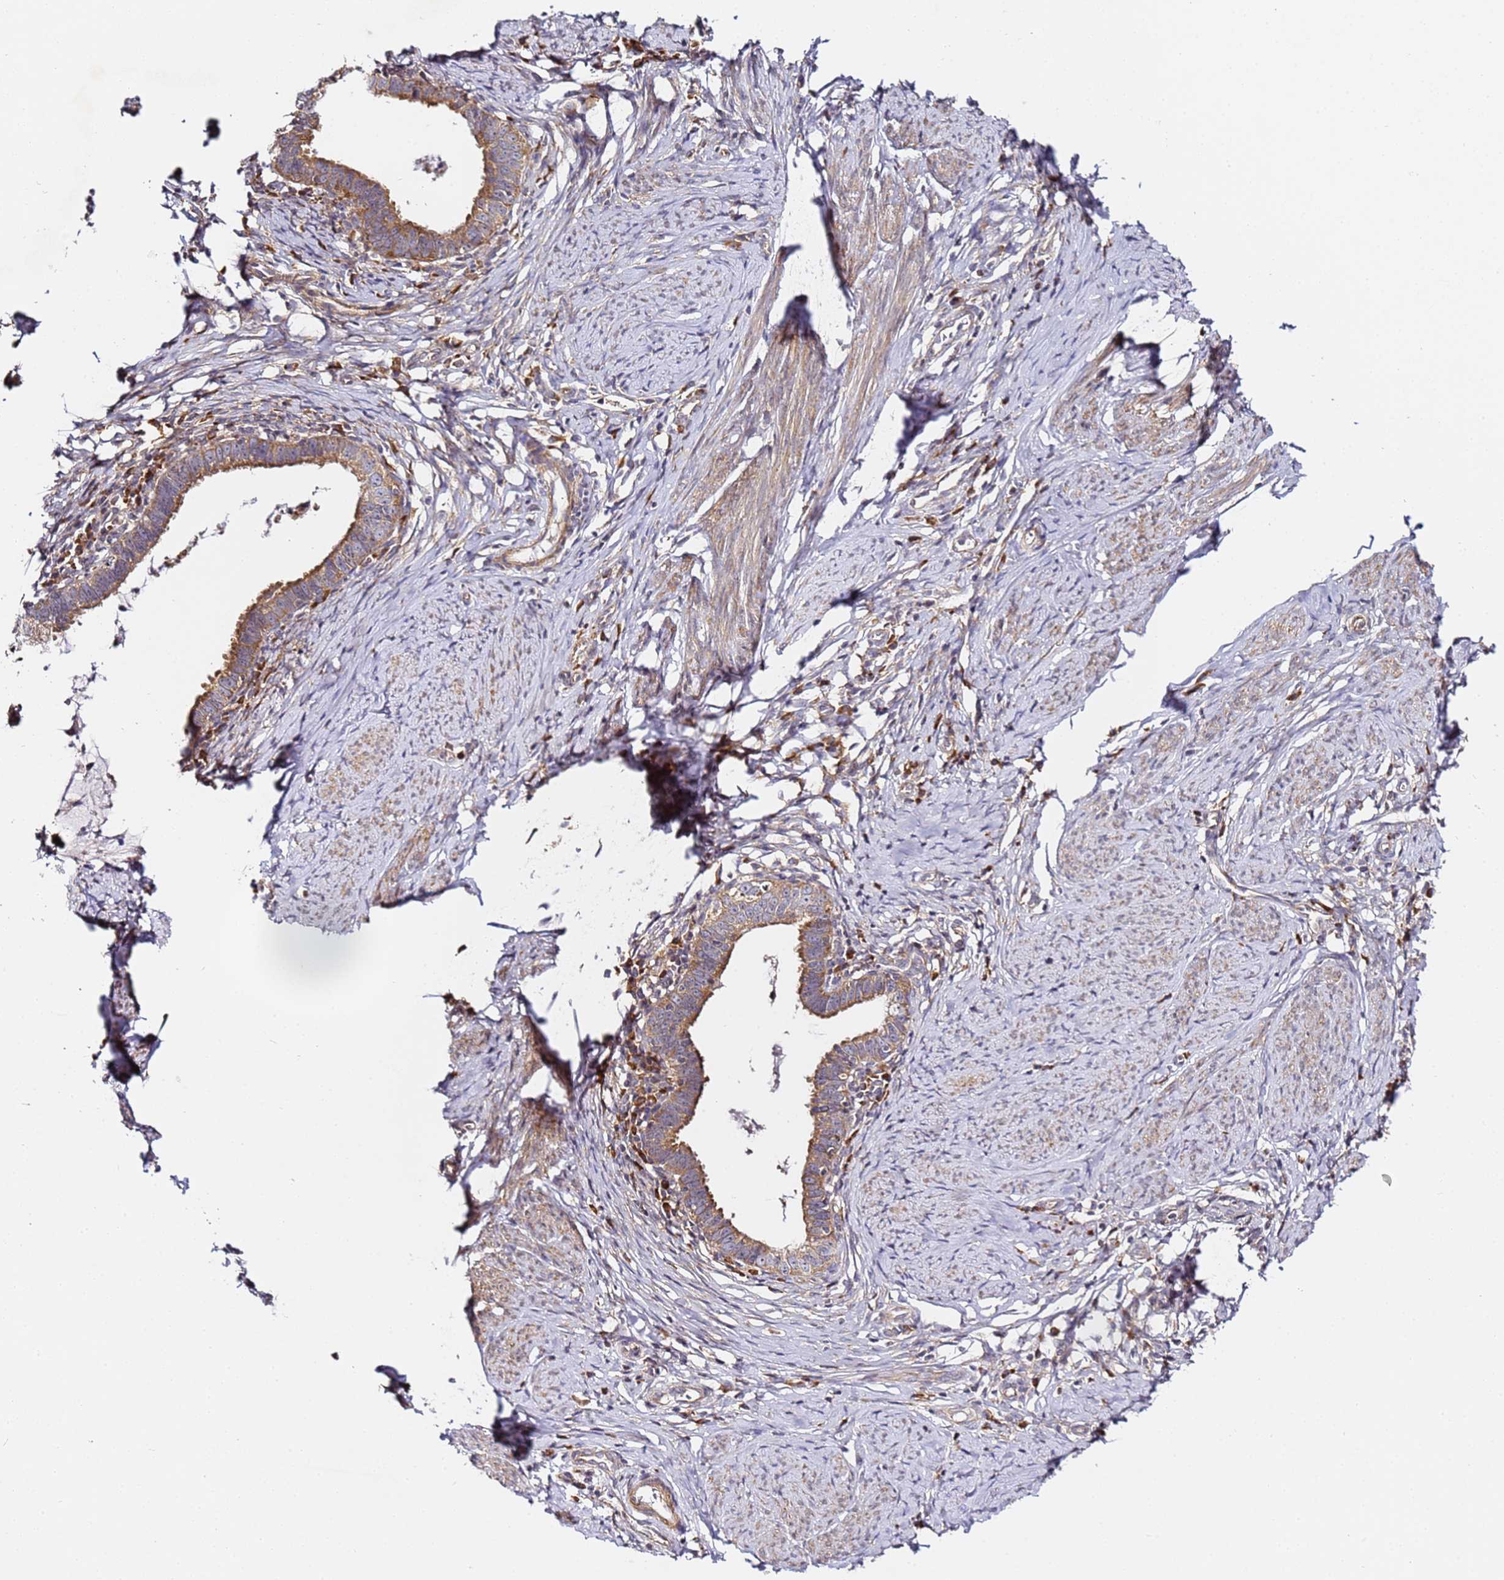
{"staining": {"intensity": "moderate", "quantity": ">75%", "location": "cytoplasmic/membranous"}, "tissue": "cervical cancer", "cell_type": "Tumor cells", "image_type": "cancer", "snomed": [{"axis": "morphology", "description": "Adenocarcinoma, NOS"}, {"axis": "topography", "description": "Cervix"}], "caption": "Cervical adenocarcinoma stained with IHC demonstrates moderate cytoplasmic/membranous positivity in about >75% of tumor cells. (Stains: DAB (3,3'-diaminobenzidine) in brown, nuclei in blue, Microscopy: brightfield microscopy at high magnification).", "gene": "RPL13A", "patient": {"sex": "female", "age": 36}}